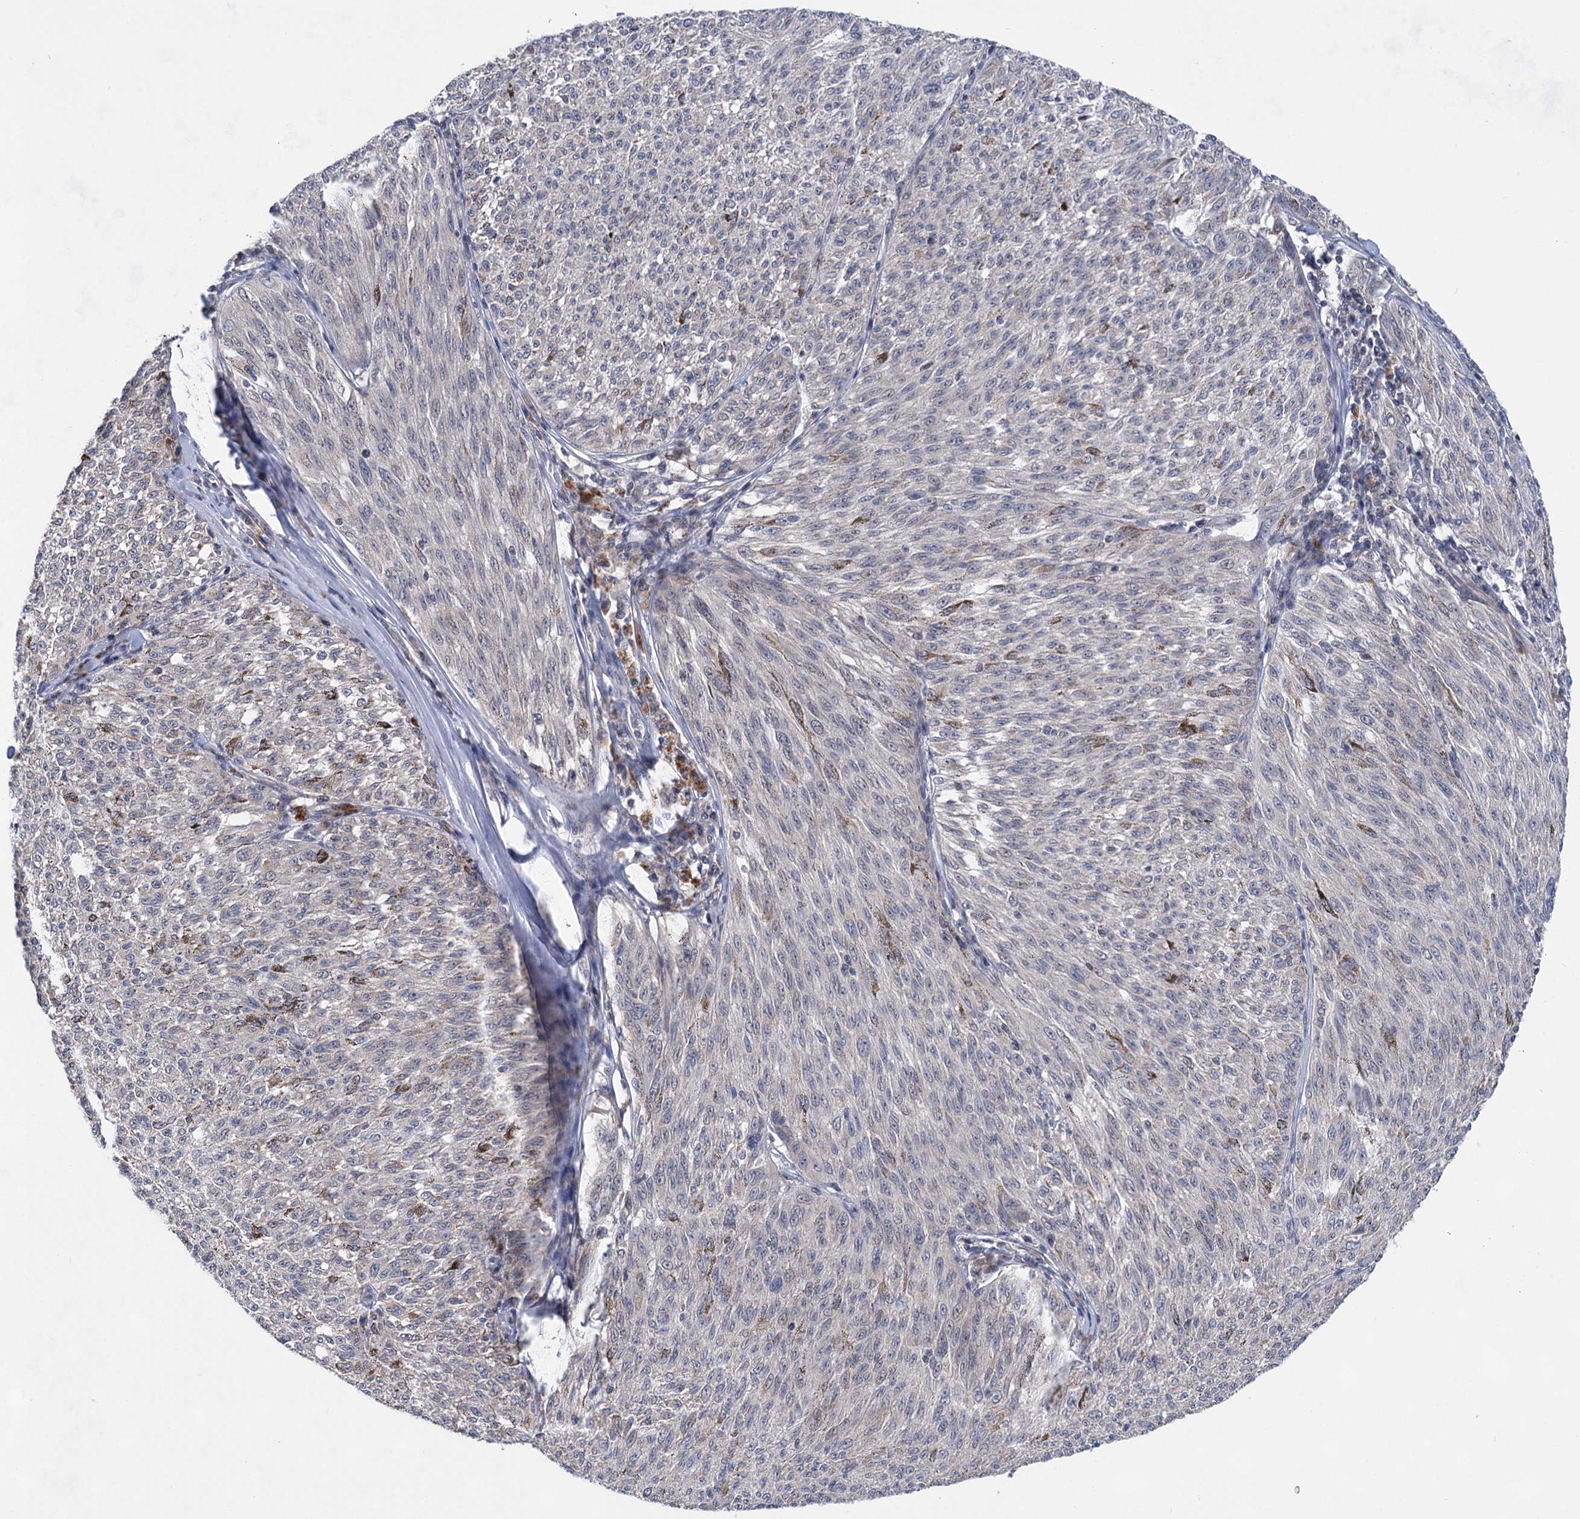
{"staining": {"intensity": "negative", "quantity": "none", "location": "none"}, "tissue": "melanoma", "cell_type": "Tumor cells", "image_type": "cancer", "snomed": [{"axis": "morphology", "description": "Malignant melanoma, NOS"}, {"axis": "topography", "description": "Skin"}], "caption": "The histopathology image reveals no staining of tumor cells in malignant melanoma.", "gene": "TTC17", "patient": {"sex": "female", "age": 72}}